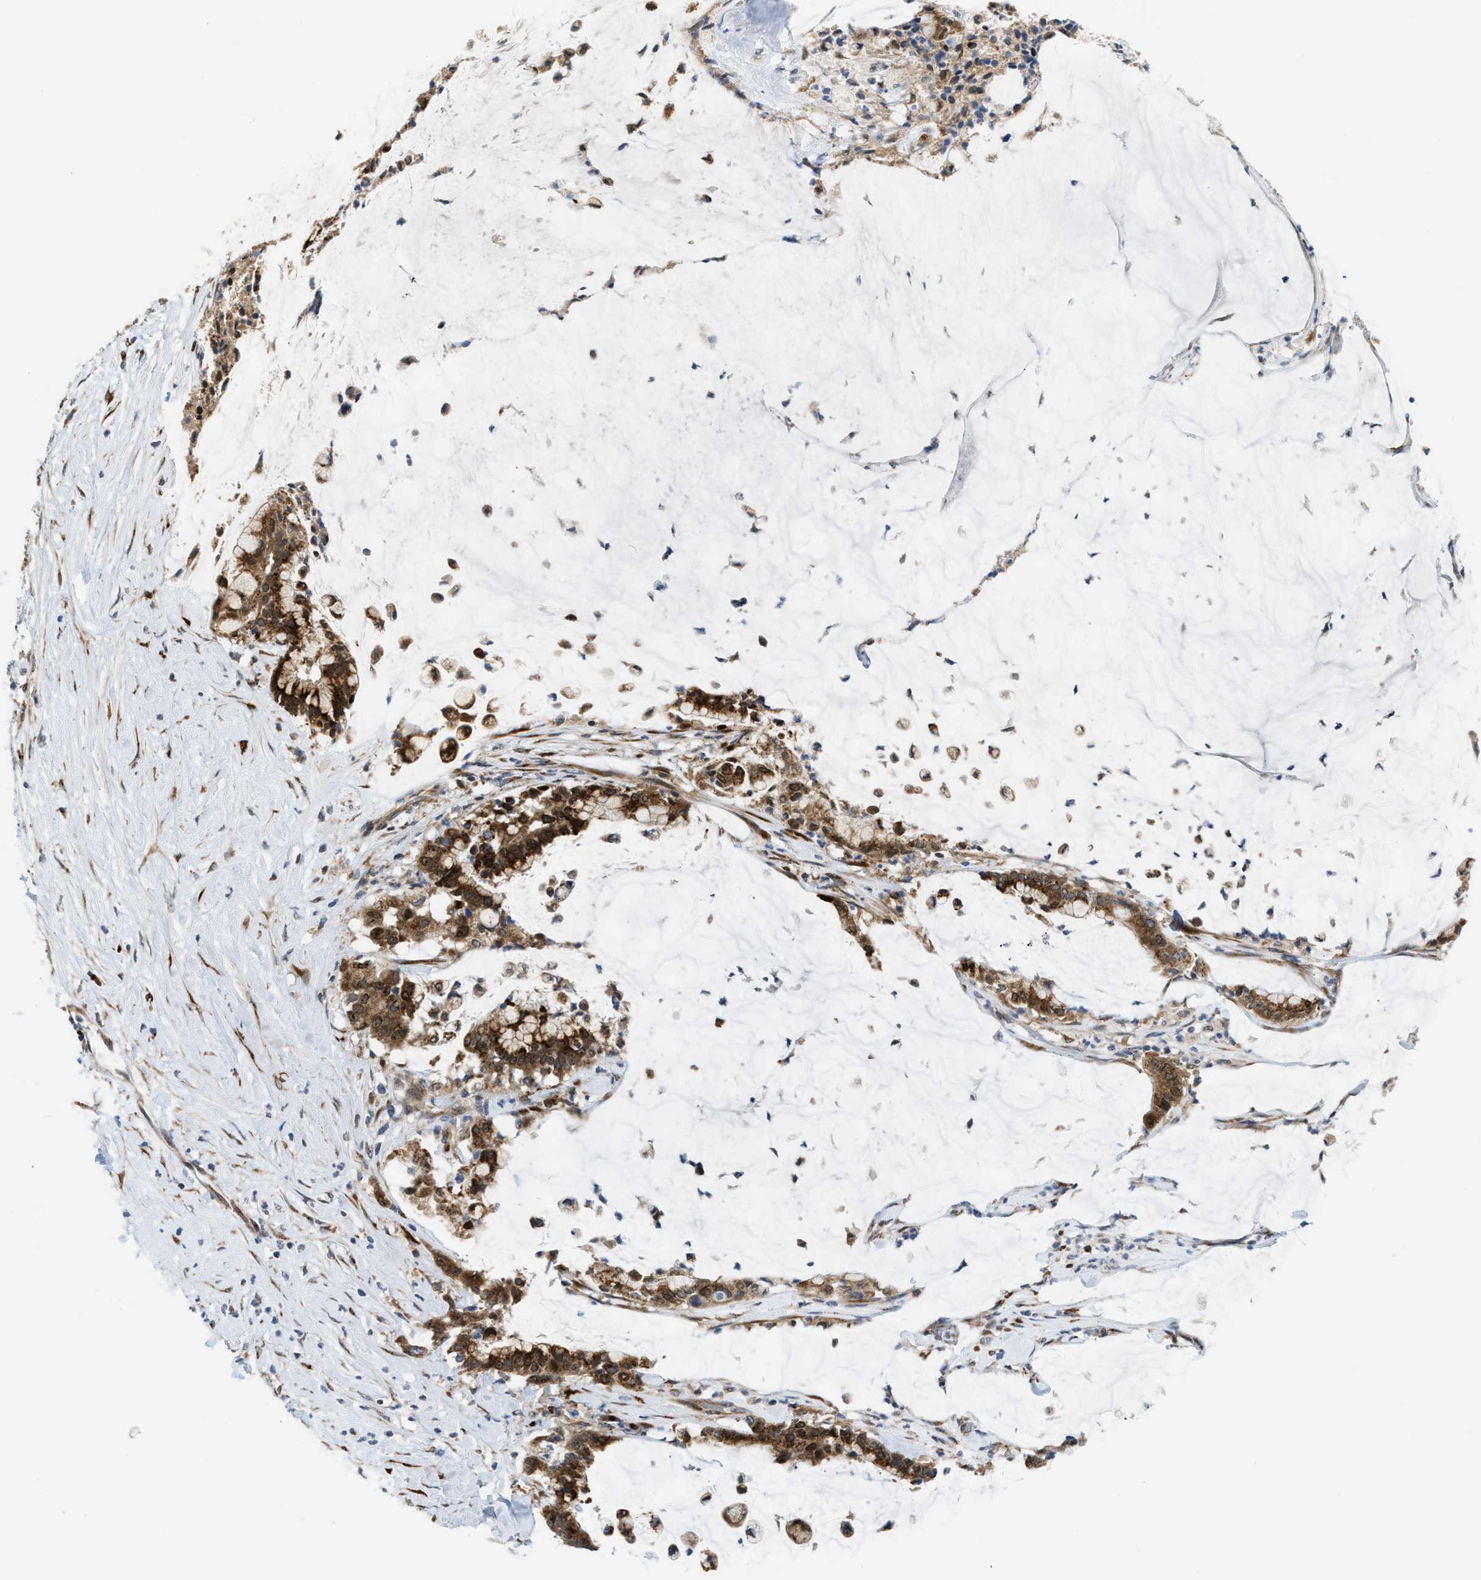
{"staining": {"intensity": "strong", "quantity": ">75%", "location": "cytoplasmic/membranous"}, "tissue": "pancreatic cancer", "cell_type": "Tumor cells", "image_type": "cancer", "snomed": [{"axis": "morphology", "description": "Adenocarcinoma, NOS"}, {"axis": "topography", "description": "Pancreas"}], "caption": "Immunohistochemical staining of adenocarcinoma (pancreatic) reveals strong cytoplasmic/membranous protein staining in about >75% of tumor cells.", "gene": "SLC38A10", "patient": {"sex": "male", "age": 41}}